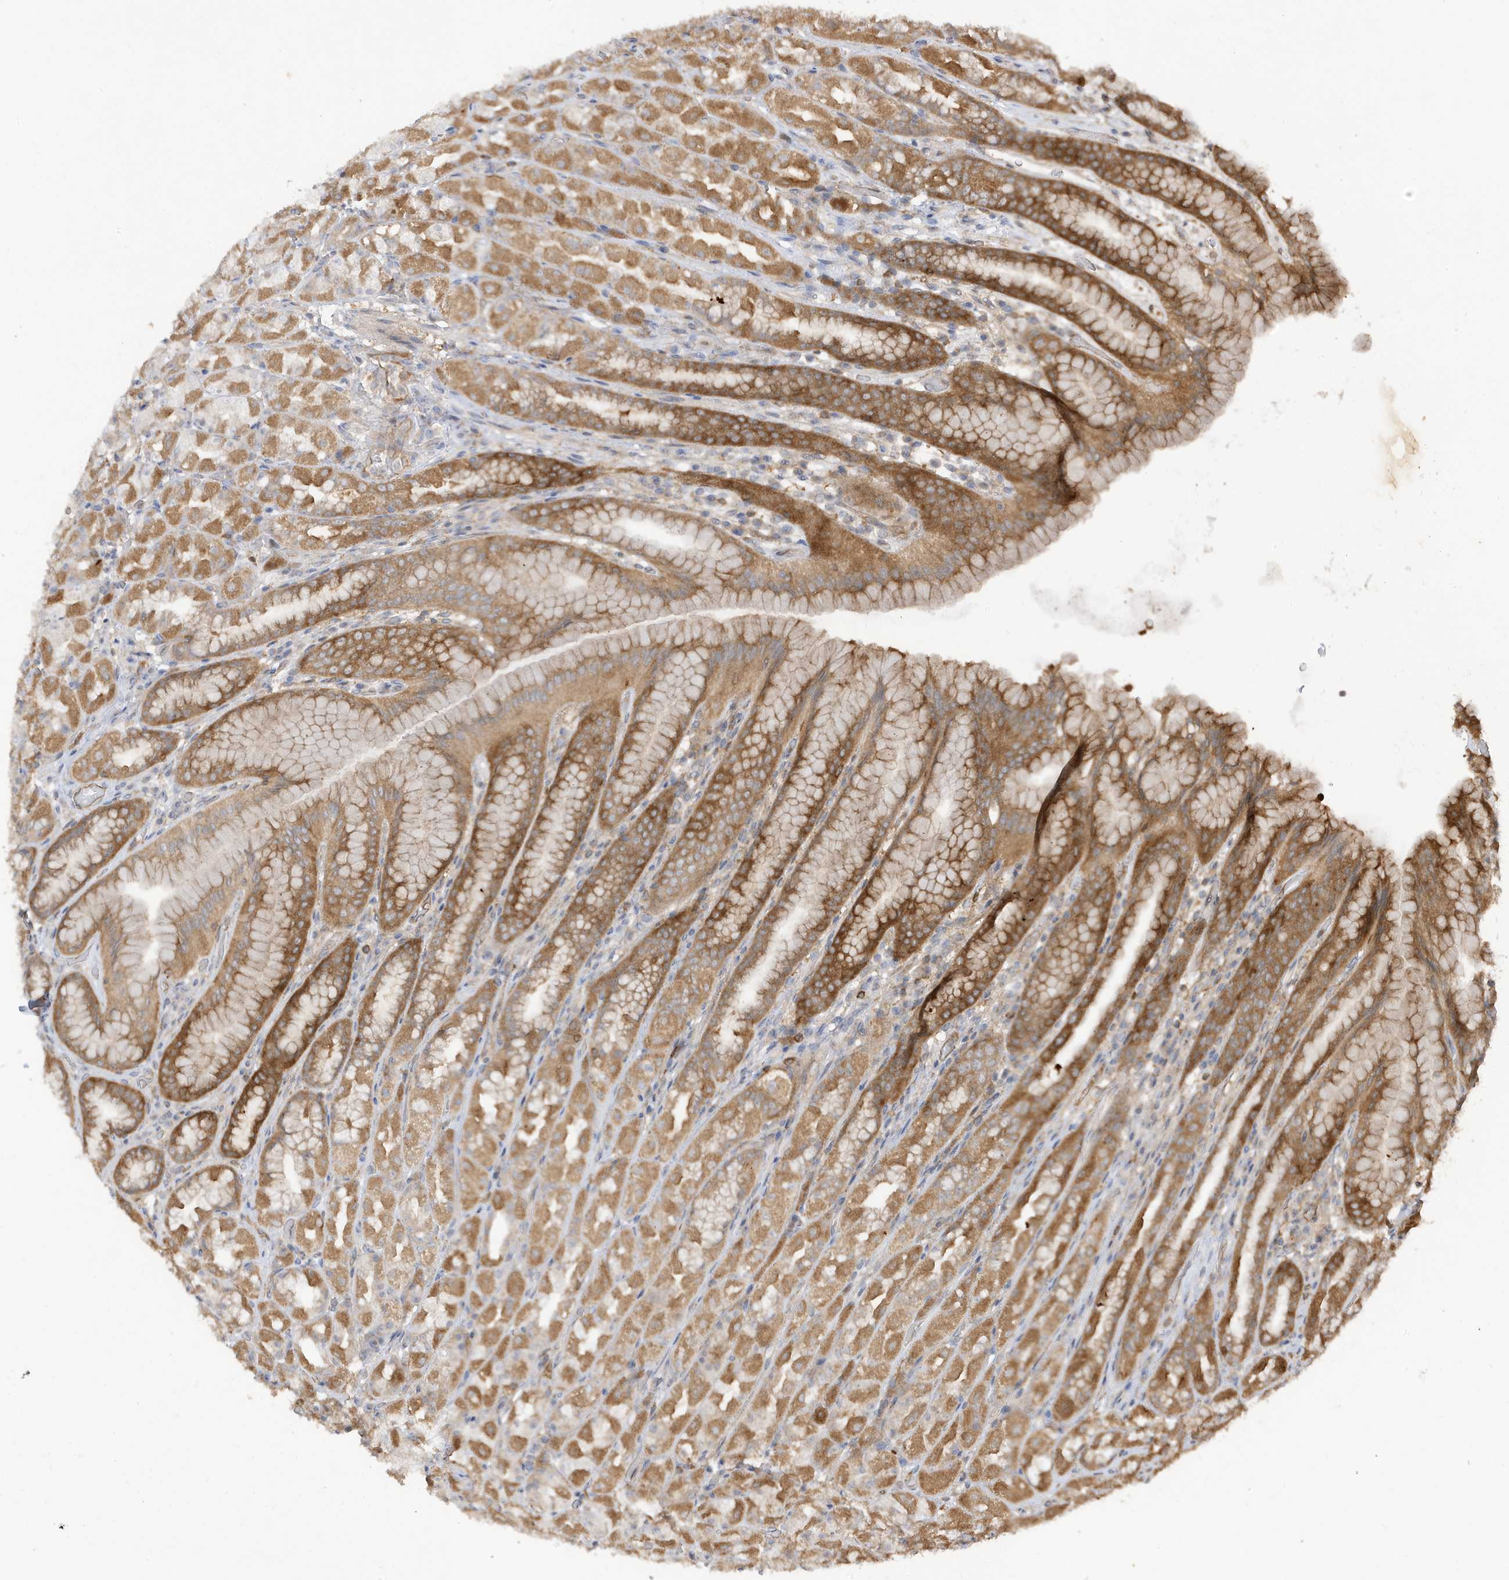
{"staining": {"intensity": "moderate", "quantity": ">75%", "location": "cytoplasmic/membranous"}, "tissue": "stomach", "cell_type": "Glandular cells", "image_type": "normal", "snomed": [{"axis": "morphology", "description": "Normal tissue, NOS"}, {"axis": "topography", "description": "Stomach, upper"}], "caption": "IHC image of normal stomach: human stomach stained using immunohistochemistry (IHC) displays medium levels of moderate protein expression localized specifically in the cytoplasmic/membranous of glandular cells, appearing as a cytoplasmic/membranous brown color.", "gene": "PHACTR2", "patient": {"sex": "male", "age": 68}}